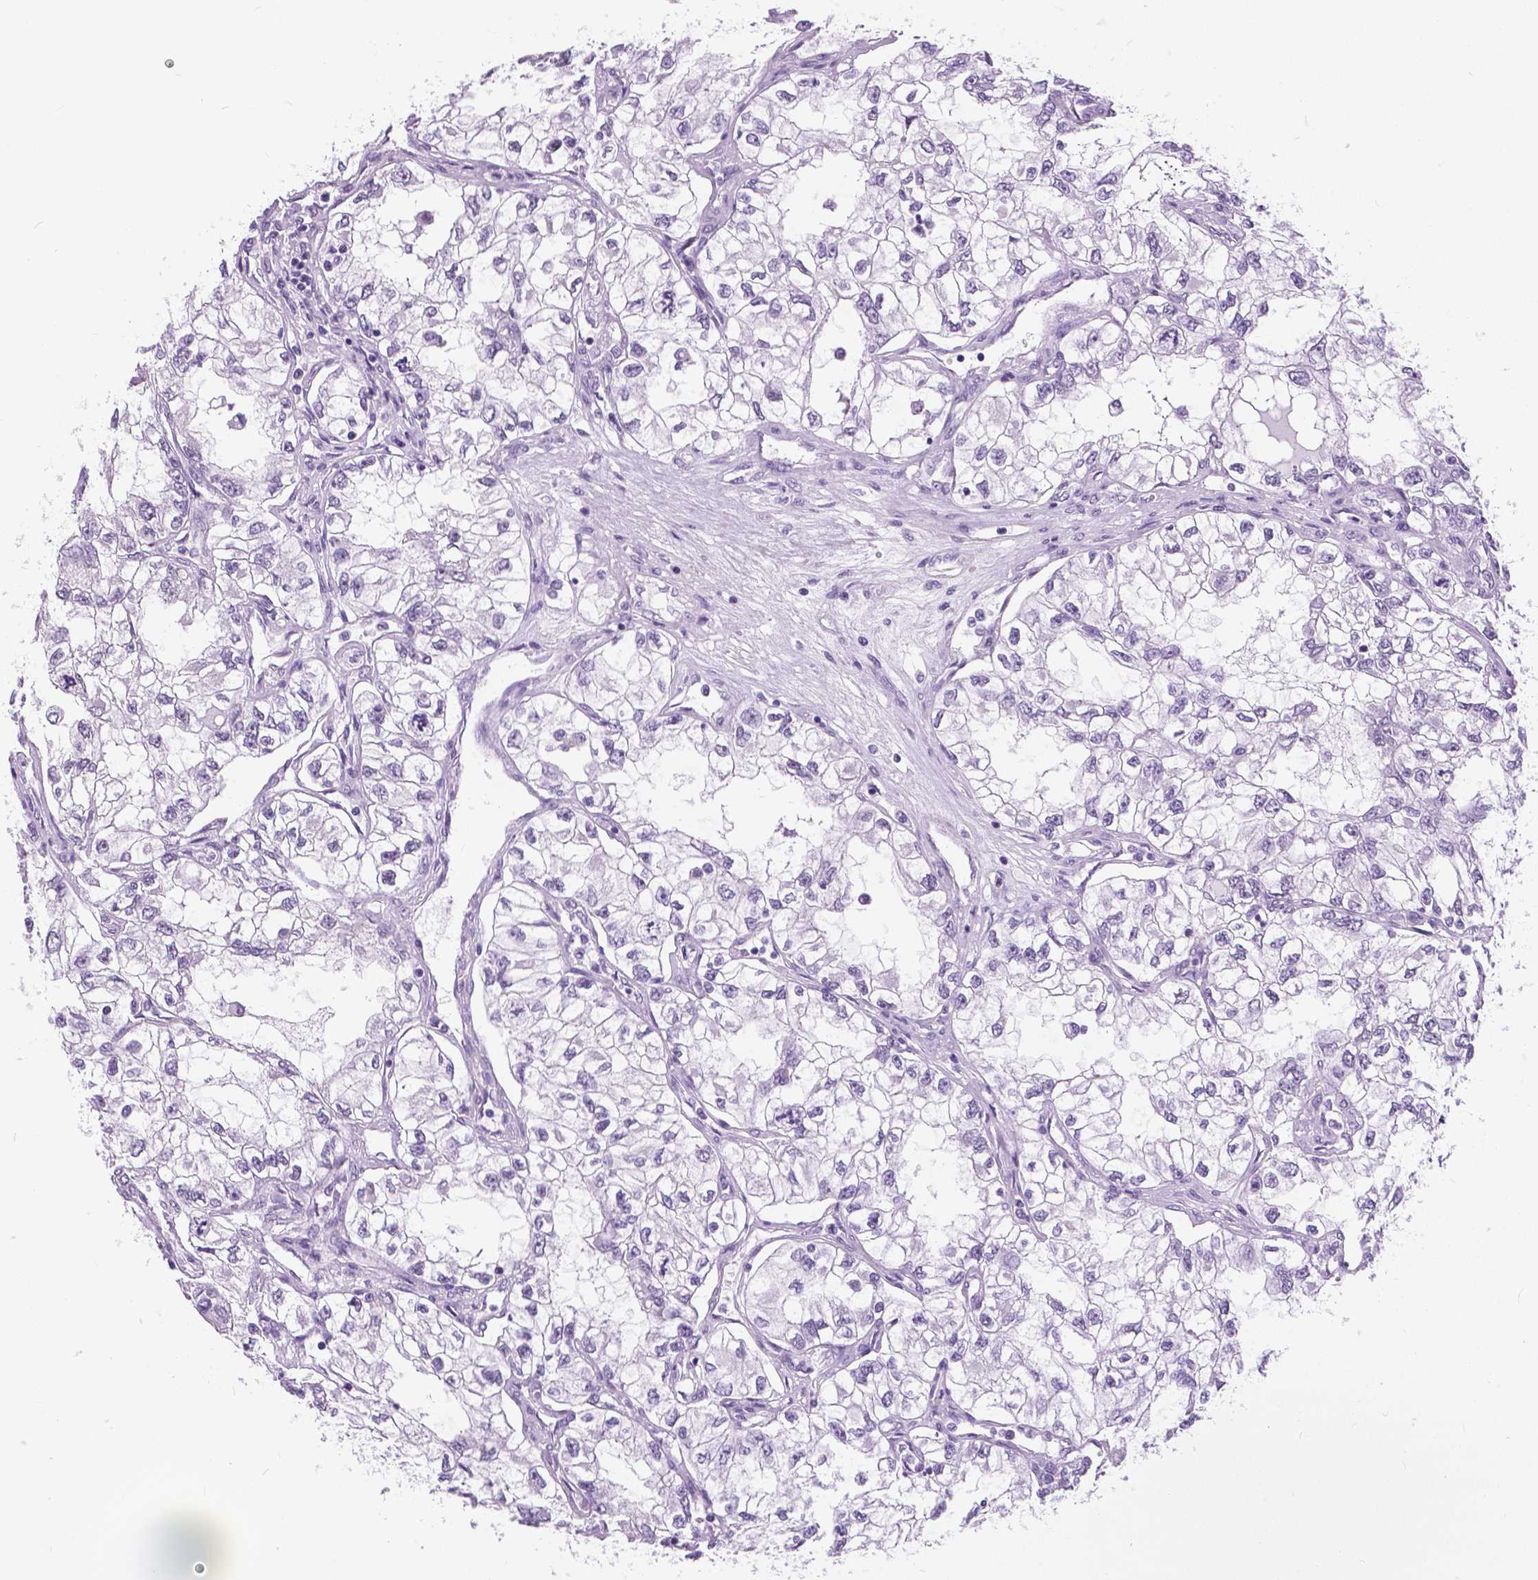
{"staining": {"intensity": "negative", "quantity": "none", "location": "none"}, "tissue": "renal cancer", "cell_type": "Tumor cells", "image_type": "cancer", "snomed": [{"axis": "morphology", "description": "Adenocarcinoma, NOS"}, {"axis": "topography", "description": "Kidney"}], "caption": "IHC histopathology image of human renal adenocarcinoma stained for a protein (brown), which shows no positivity in tumor cells. (DAB immunohistochemistry (IHC), high magnification).", "gene": "MYOM1", "patient": {"sex": "female", "age": 59}}